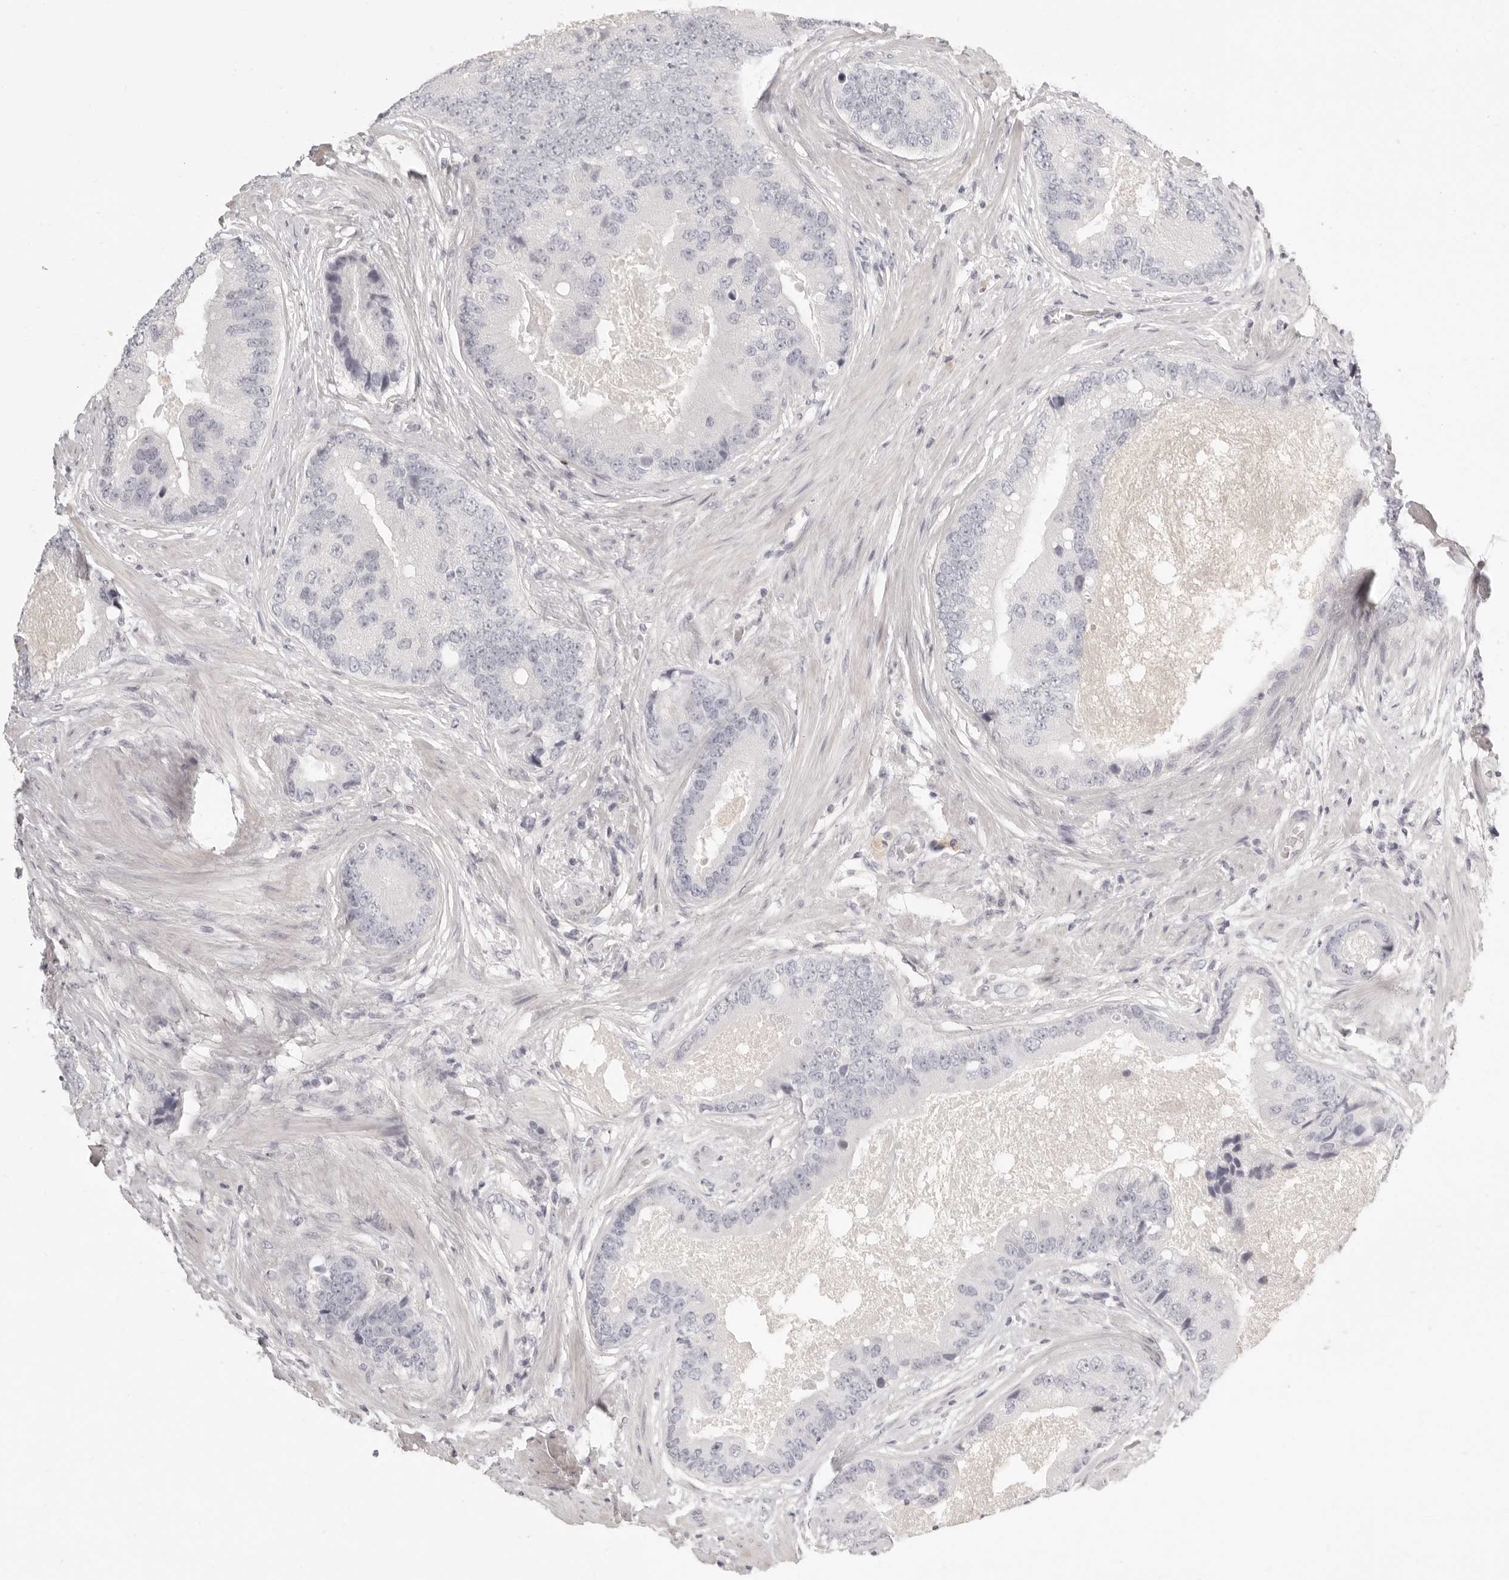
{"staining": {"intensity": "negative", "quantity": "none", "location": "none"}, "tissue": "prostate cancer", "cell_type": "Tumor cells", "image_type": "cancer", "snomed": [{"axis": "morphology", "description": "Adenocarcinoma, High grade"}, {"axis": "topography", "description": "Prostate"}], "caption": "Tumor cells are negative for brown protein staining in prostate cancer (adenocarcinoma (high-grade)).", "gene": "FABP1", "patient": {"sex": "male", "age": 70}}